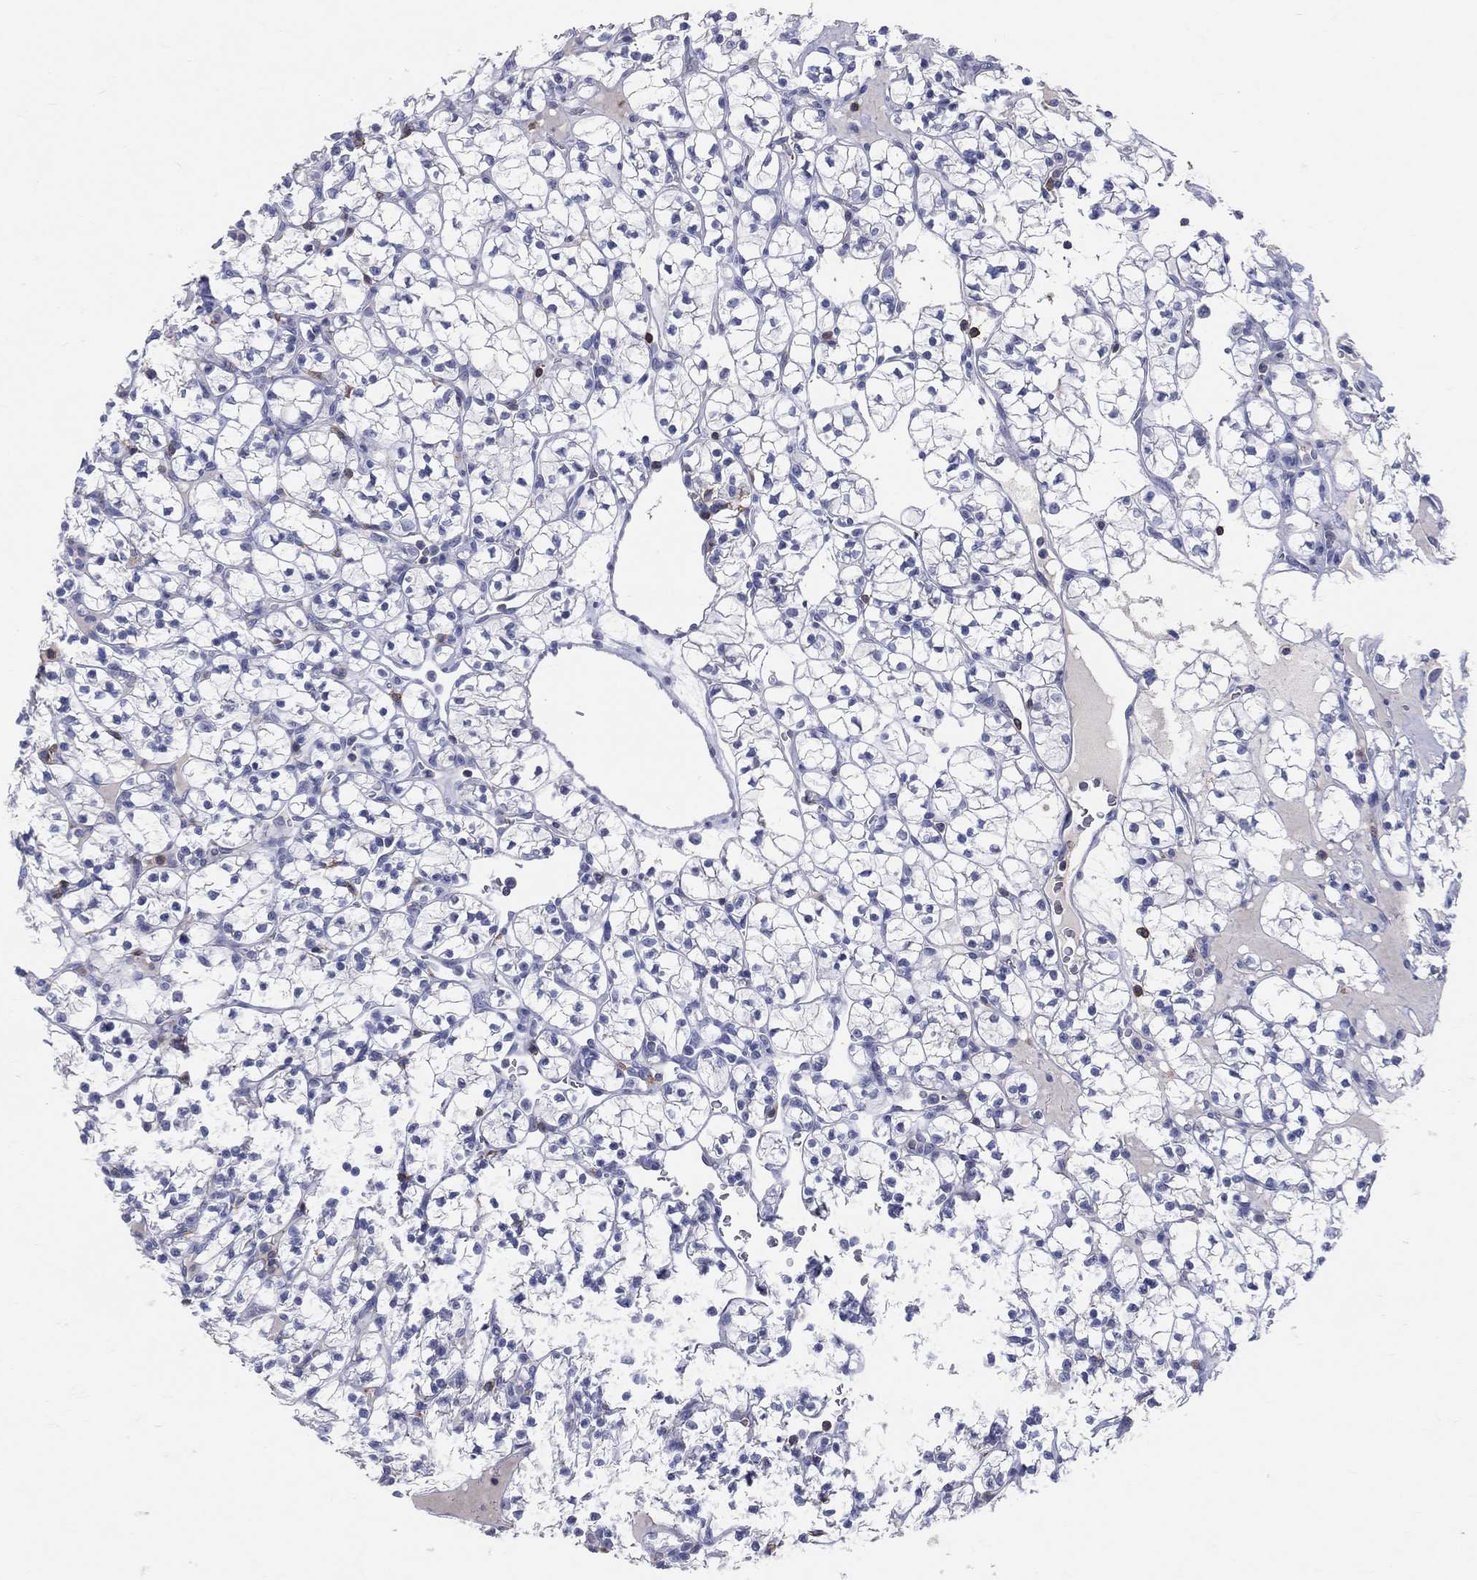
{"staining": {"intensity": "negative", "quantity": "none", "location": "none"}, "tissue": "renal cancer", "cell_type": "Tumor cells", "image_type": "cancer", "snomed": [{"axis": "morphology", "description": "Adenocarcinoma, NOS"}, {"axis": "topography", "description": "Kidney"}], "caption": "Histopathology image shows no protein positivity in tumor cells of adenocarcinoma (renal) tissue.", "gene": "LAT", "patient": {"sex": "female", "age": 89}}